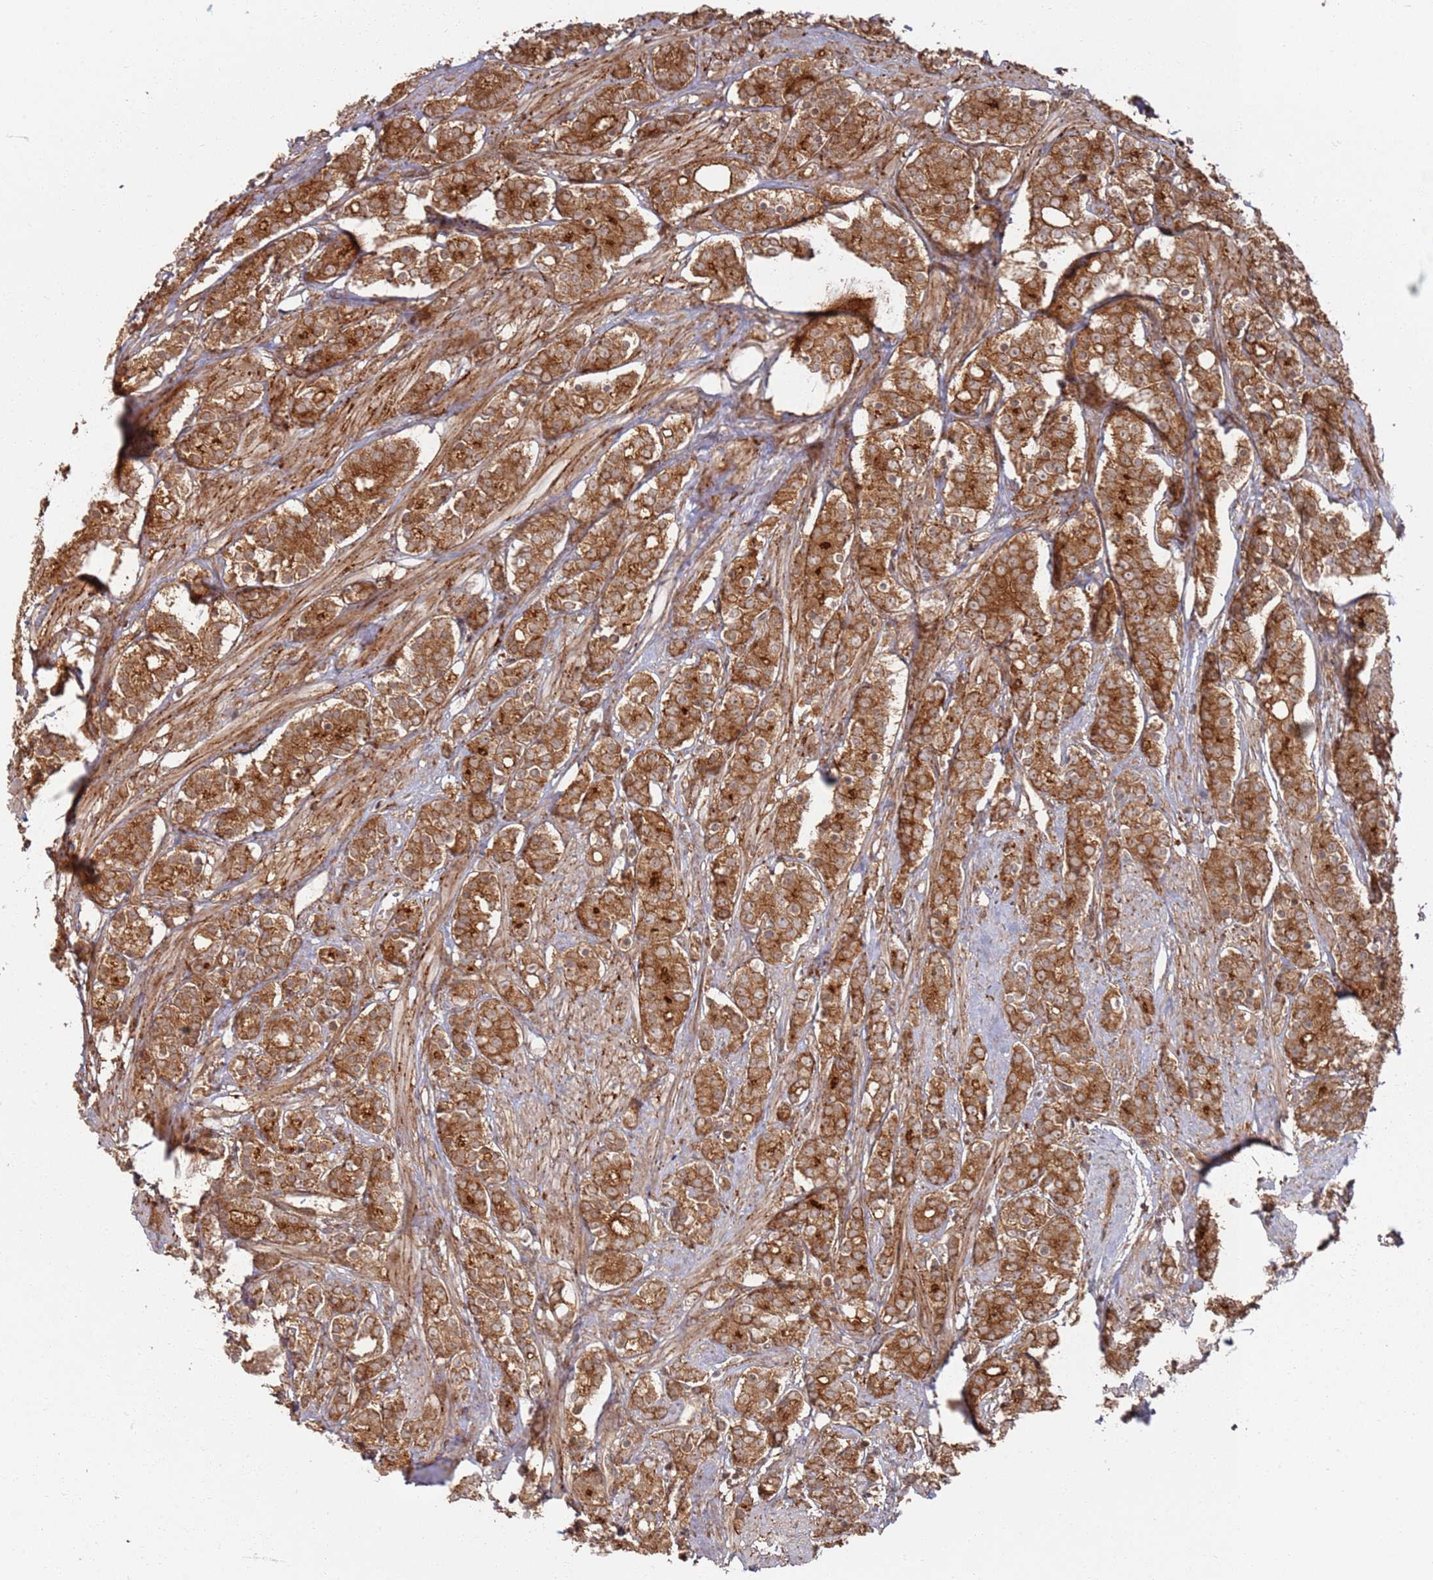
{"staining": {"intensity": "moderate", "quantity": ">75%", "location": "cytoplasmic/membranous"}, "tissue": "prostate cancer", "cell_type": "Tumor cells", "image_type": "cancer", "snomed": [{"axis": "morphology", "description": "Adenocarcinoma, High grade"}, {"axis": "topography", "description": "Prostate"}], "caption": "IHC (DAB (3,3'-diaminobenzidine)) staining of prostate cancer (high-grade adenocarcinoma) demonstrates moderate cytoplasmic/membranous protein expression in approximately >75% of tumor cells.", "gene": "PIH1D1", "patient": {"sex": "male", "age": 62}}